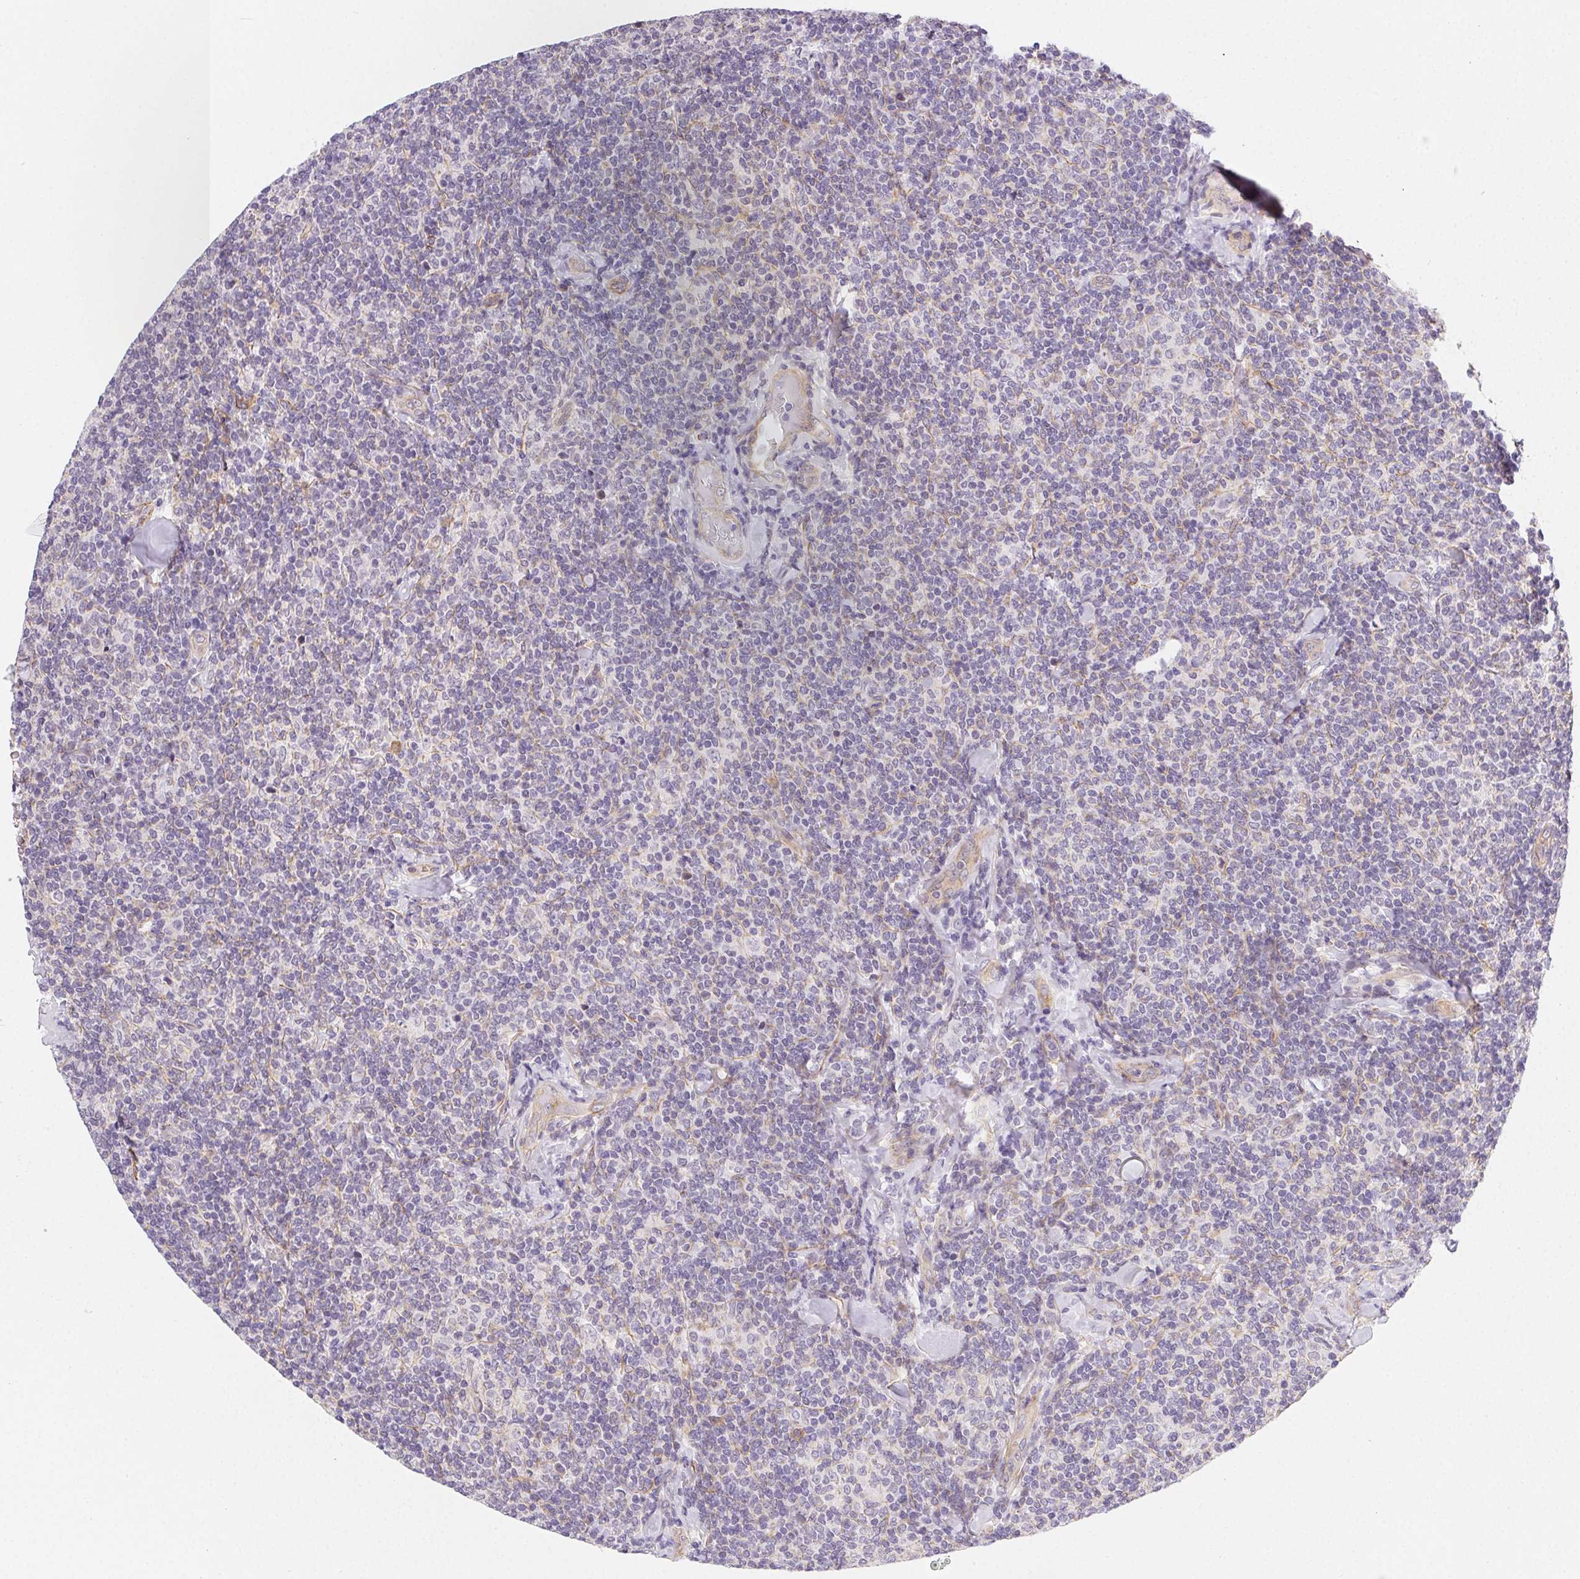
{"staining": {"intensity": "negative", "quantity": "none", "location": "none"}, "tissue": "lymphoma", "cell_type": "Tumor cells", "image_type": "cancer", "snomed": [{"axis": "morphology", "description": "Malignant lymphoma, non-Hodgkin's type, Low grade"}, {"axis": "topography", "description": "Lymph node"}], "caption": "Immunohistochemical staining of human lymphoma reveals no significant staining in tumor cells. Brightfield microscopy of IHC stained with DAB (brown) and hematoxylin (blue), captured at high magnification.", "gene": "CSN1S1", "patient": {"sex": "female", "age": 56}}